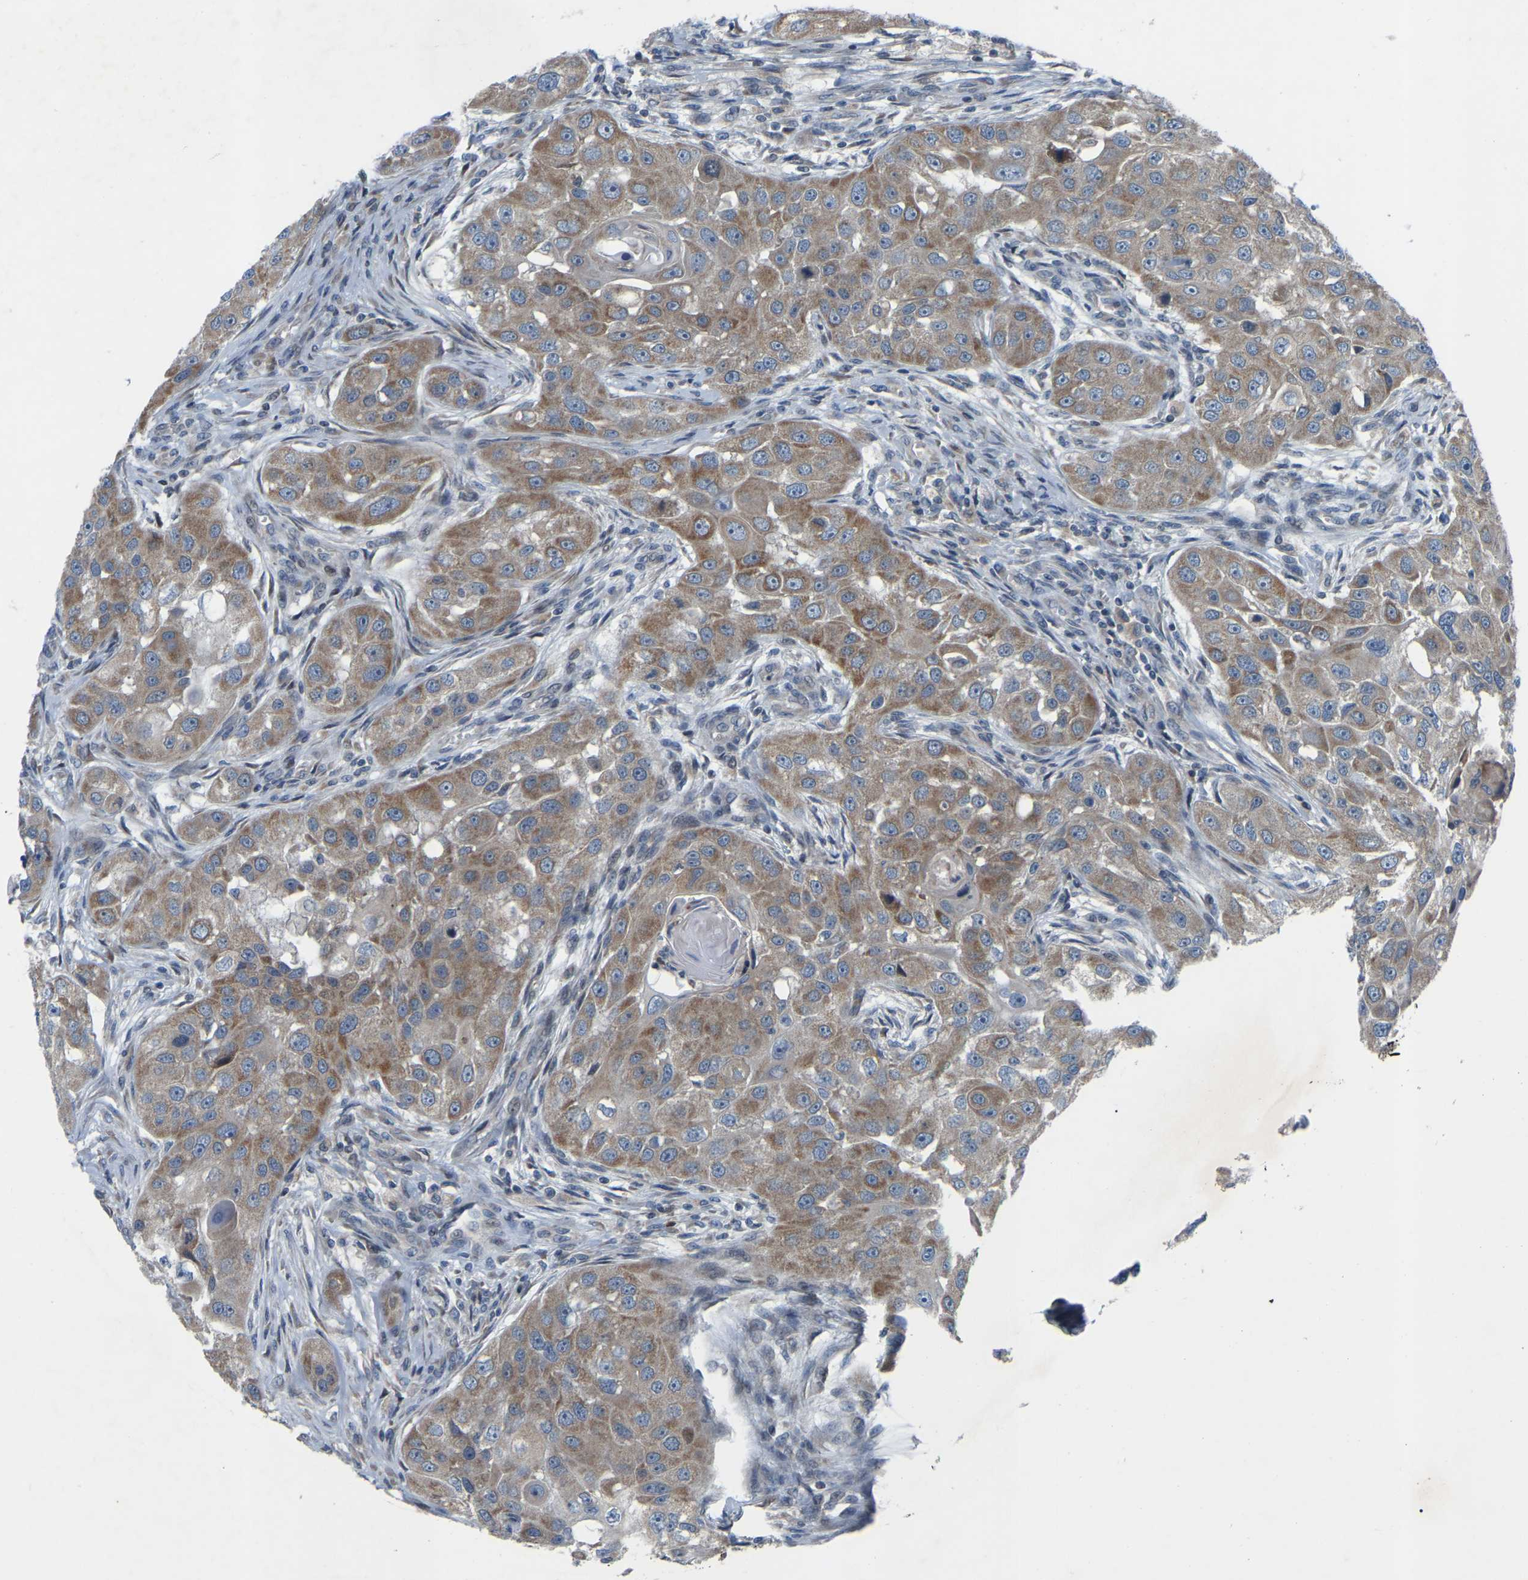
{"staining": {"intensity": "moderate", "quantity": ">75%", "location": "cytoplasmic/membranous"}, "tissue": "head and neck cancer", "cell_type": "Tumor cells", "image_type": "cancer", "snomed": [{"axis": "morphology", "description": "Normal tissue, NOS"}, {"axis": "morphology", "description": "Squamous cell carcinoma, NOS"}, {"axis": "topography", "description": "Skeletal muscle"}, {"axis": "topography", "description": "Head-Neck"}], "caption": "A medium amount of moderate cytoplasmic/membranous expression is present in approximately >75% of tumor cells in head and neck cancer tissue.", "gene": "PARL", "patient": {"sex": "male", "age": 51}}